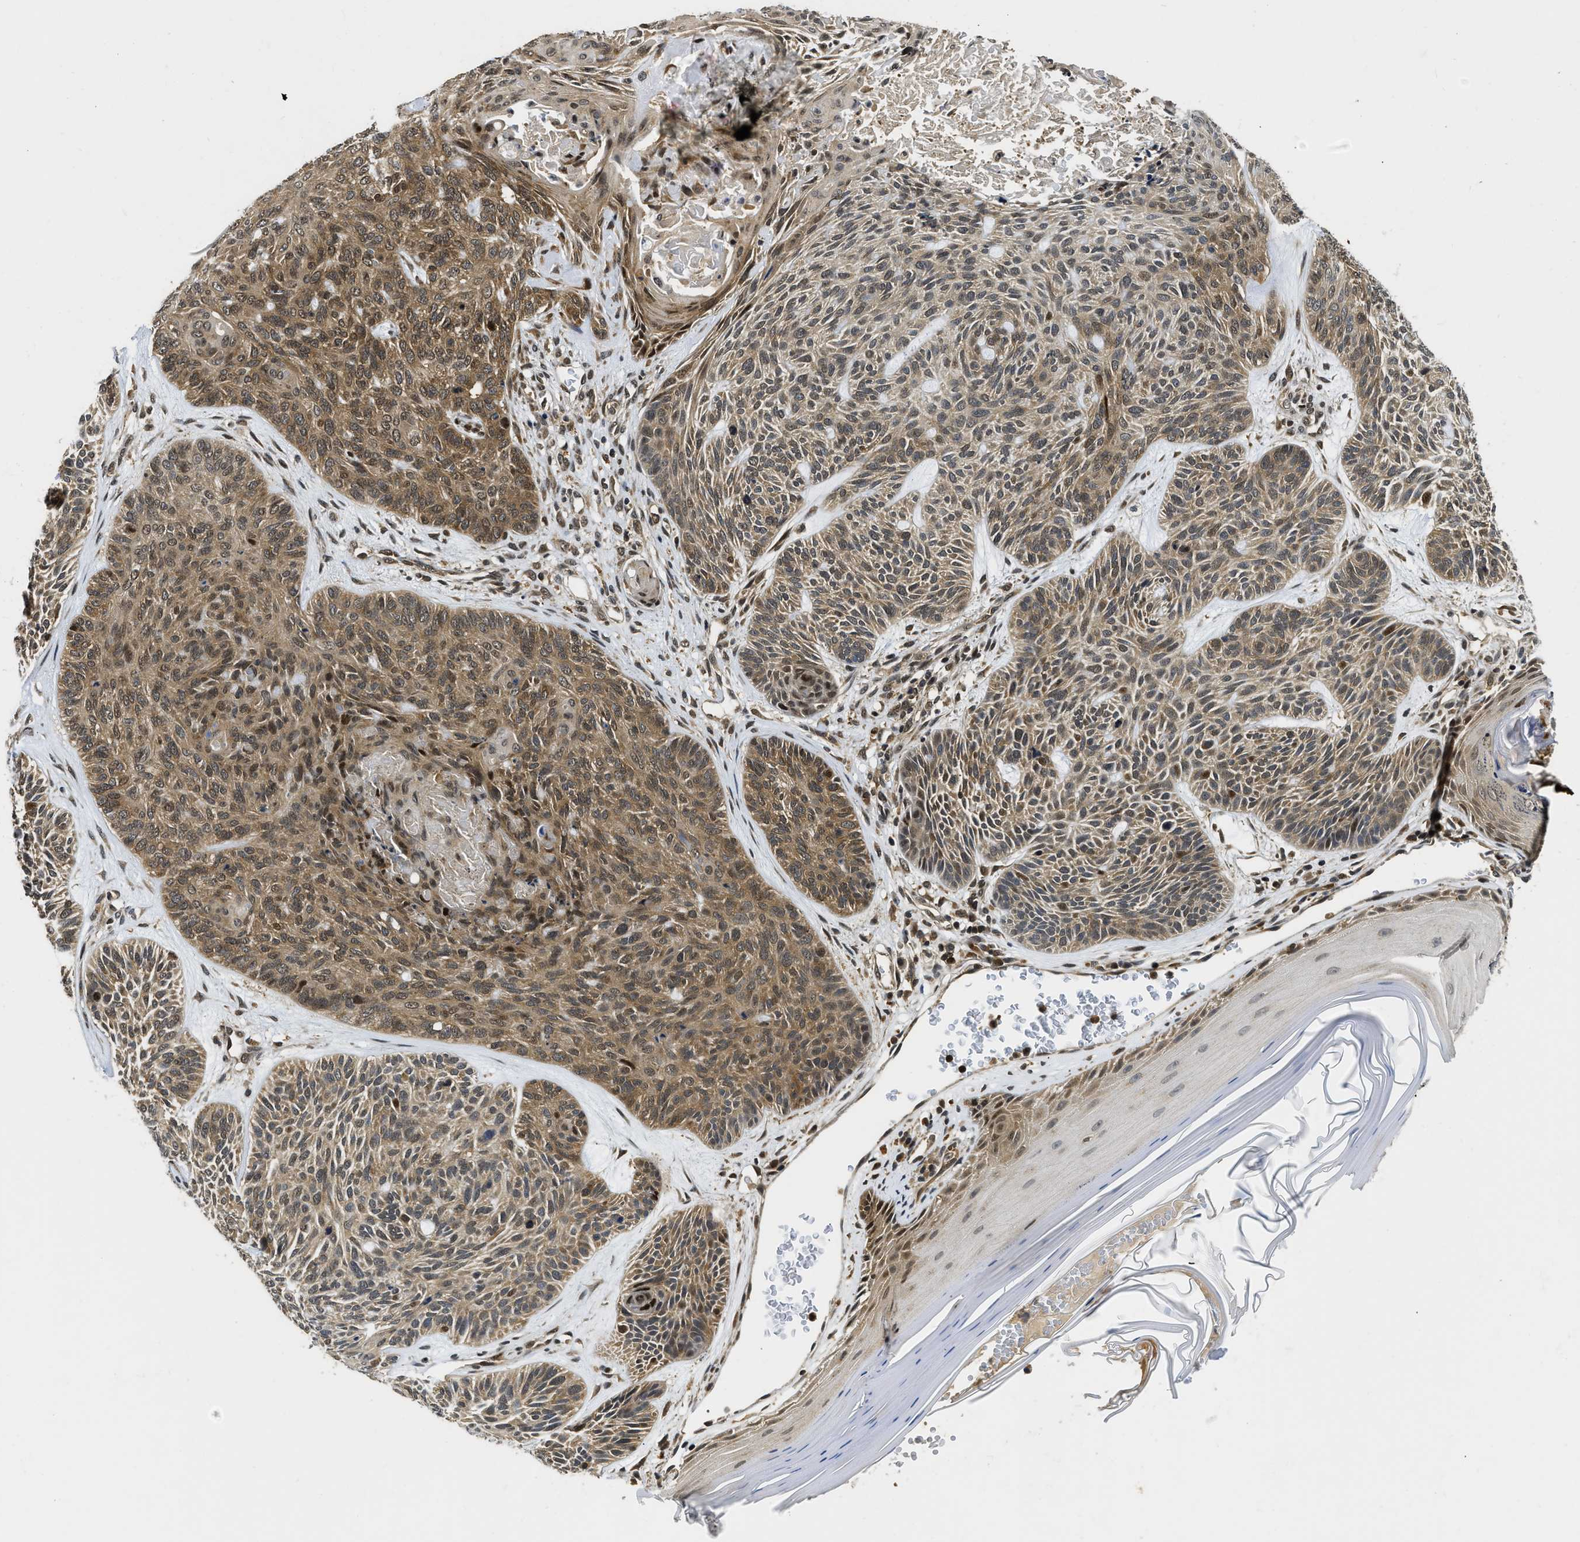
{"staining": {"intensity": "moderate", "quantity": ">75%", "location": "cytoplasmic/membranous,nuclear"}, "tissue": "skin cancer", "cell_type": "Tumor cells", "image_type": "cancer", "snomed": [{"axis": "morphology", "description": "Basal cell carcinoma"}, {"axis": "topography", "description": "Skin"}], "caption": "This photomicrograph displays immunohistochemistry (IHC) staining of skin basal cell carcinoma, with medium moderate cytoplasmic/membranous and nuclear staining in about >75% of tumor cells.", "gene": "ADSL", "patient": {"sex": "male", "age": 55}}